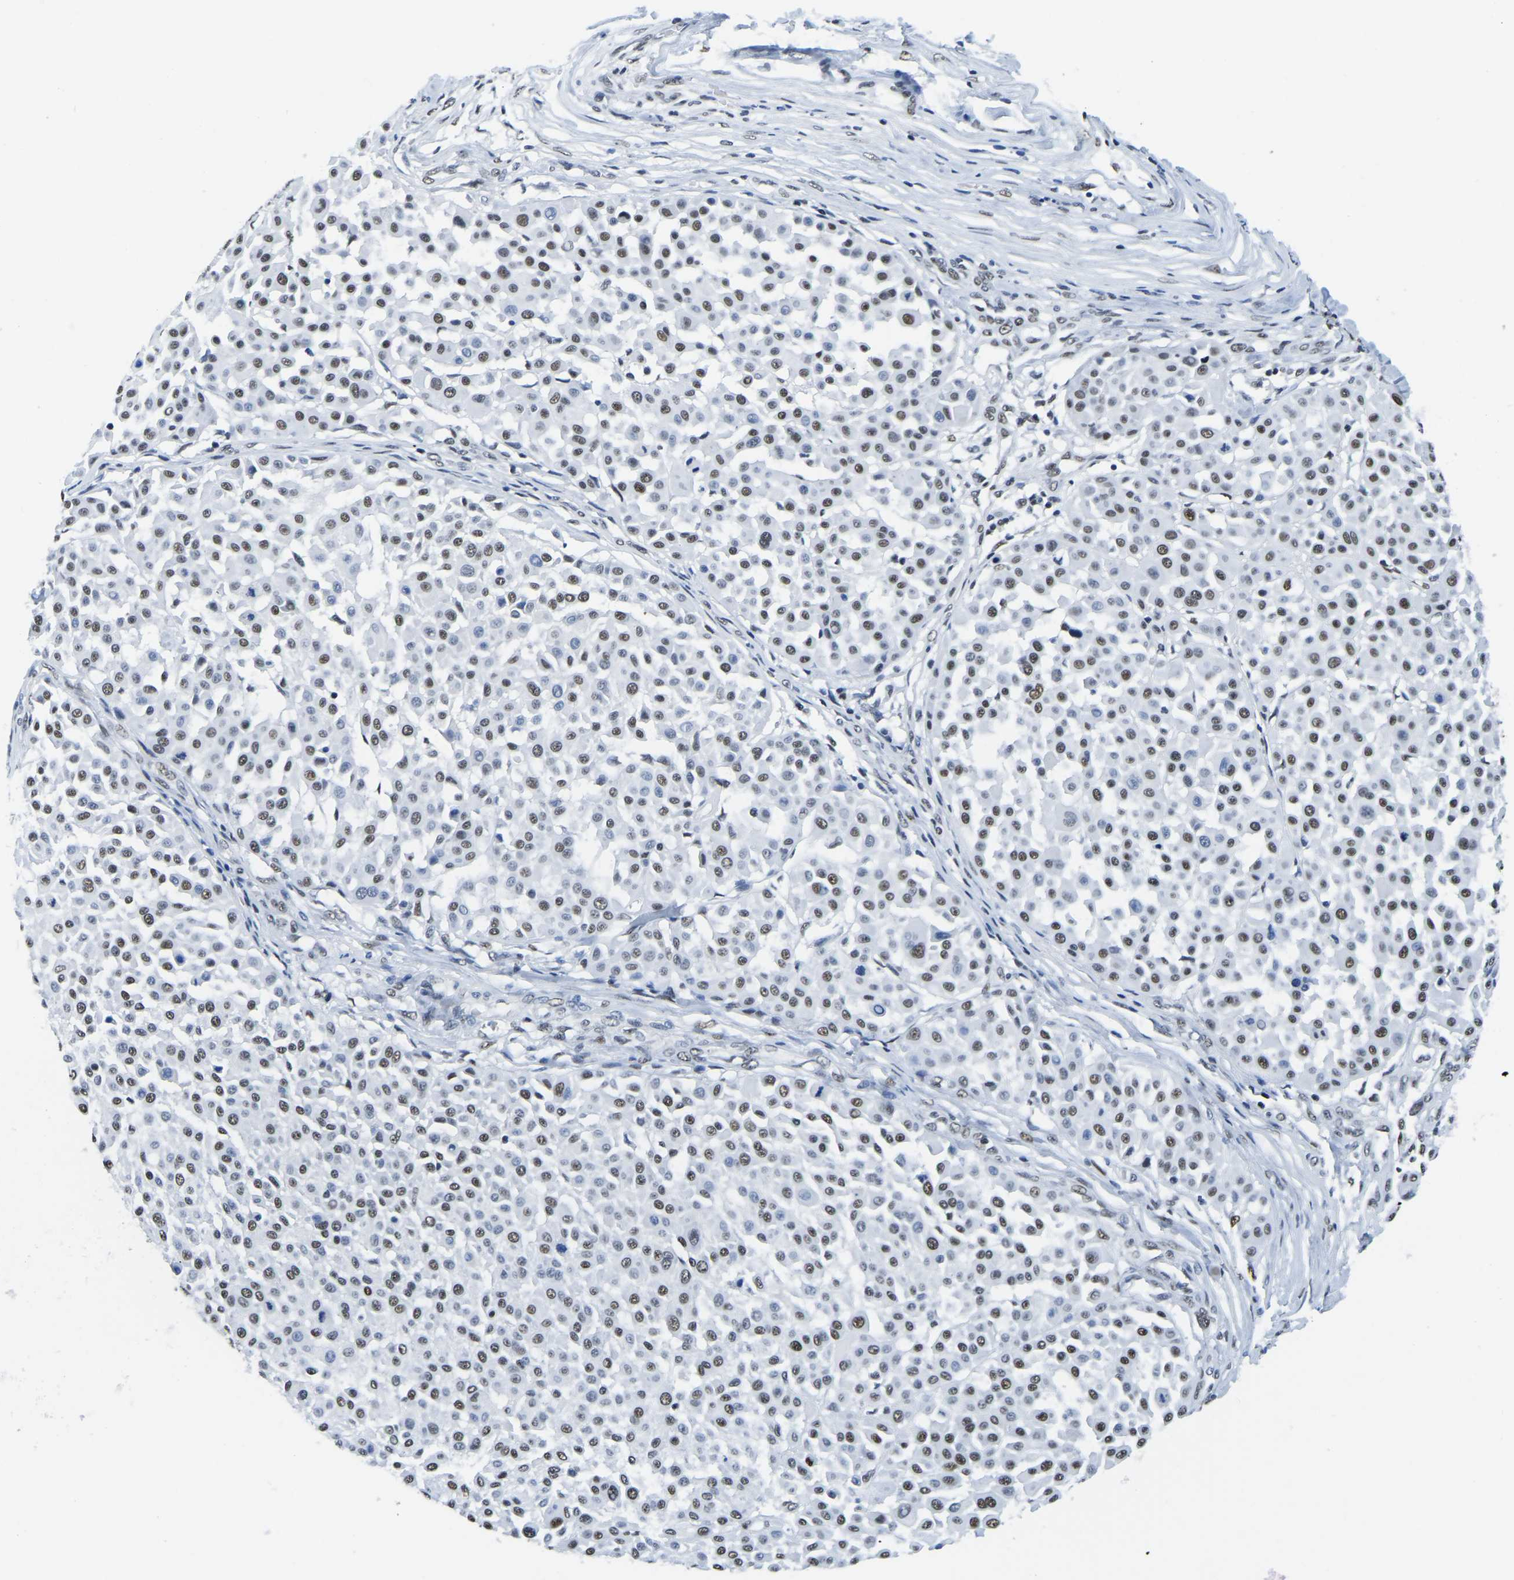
{"staining": {"intensity": "moderate", "quantity": ">75%", "location": "nuclear"}, "tissue": "melanoma", "cell_type": "Tumor cells", "image_type": "cancer", "snomed": [{"axis": "morphology", "description": "Malignant melanoma, Metastatic site"}, {"axis": "topography", "description": "Soft tissue"}], "caption": "Protein analysis of melanoma tissue demonstrates moderate nuclear positivity in approximately >75% of tumor cells. The protein of interest is stained brown, and the nuclei are stained in blue (DAB IHC with brightfield microscopy, high magnification).", "gene": "UBA1", "patient": {"sex": "male", "age": 41}}